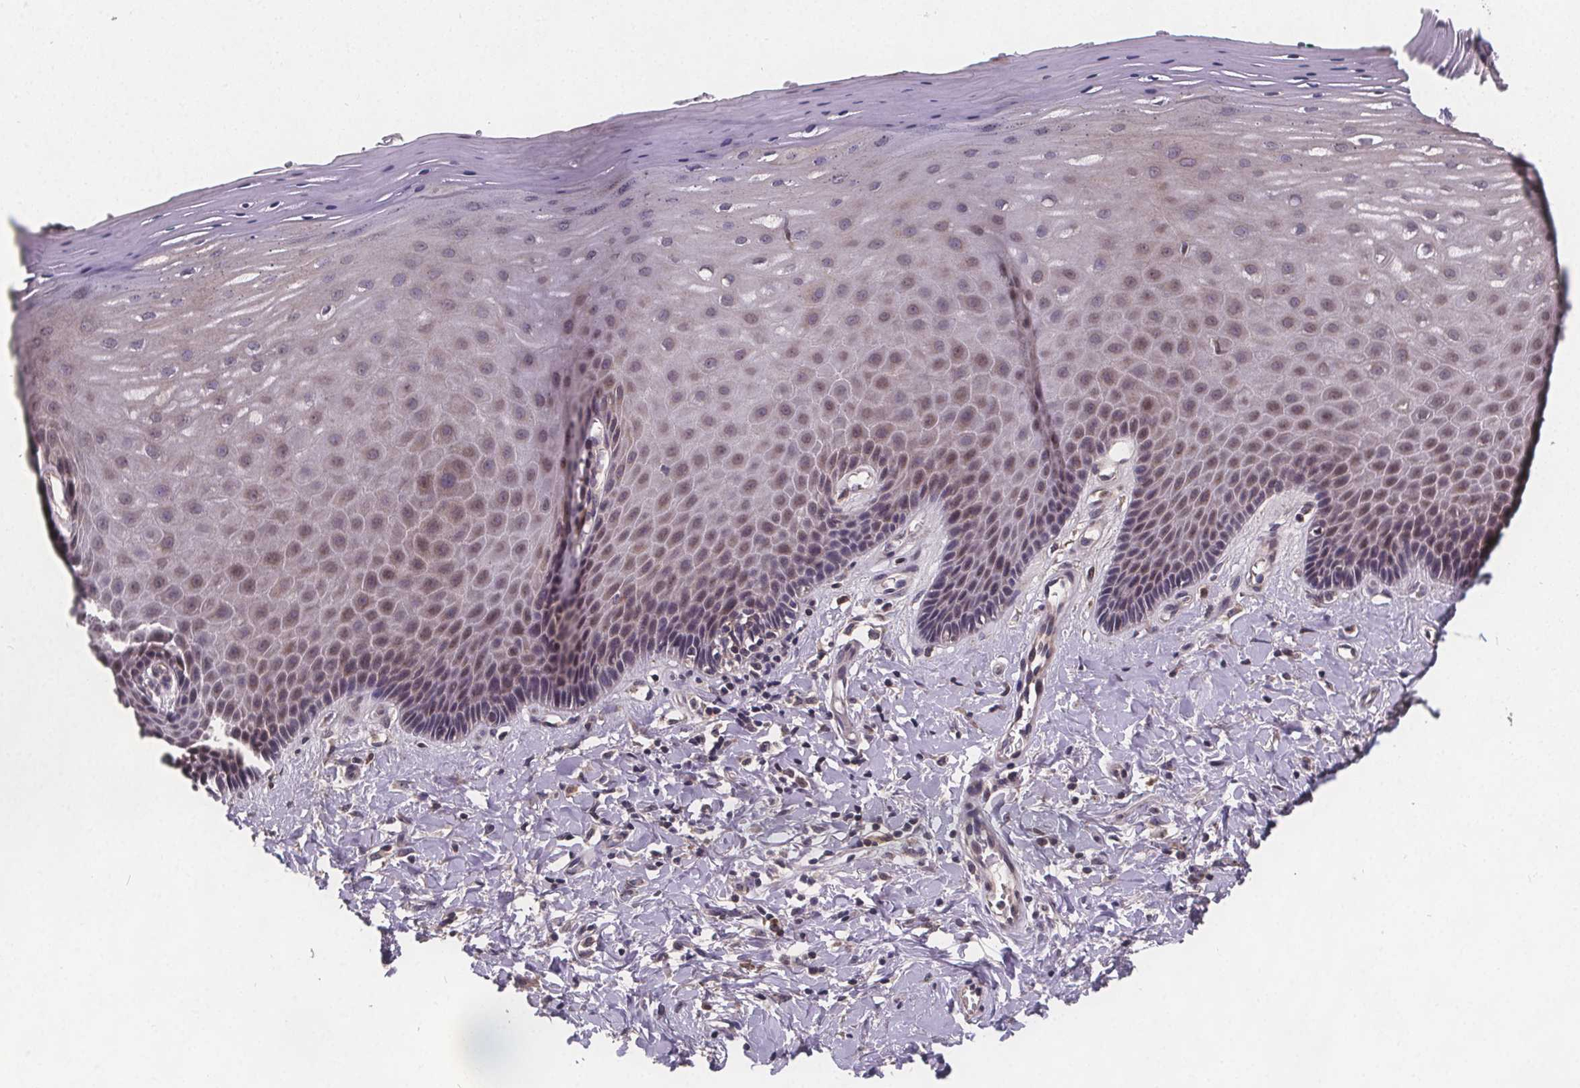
{"staining": {"intensity": "moderate", "quantity": "<25%", "location": "cytoplasmic/membranous,nuclear"}, "tissue": "vagina", "cell_type": "Squamous epithelial cells", "image_type": "normal", "snomed": [{"axis": "morphology", "description": "Normal tissue, NOS"}, {"axis": "topography", "description": "Vagina"}], "caption": "High-power microscopy captured an immunohistochemistry image of benign vagina, revealing moderate cytoplasmic/membranous,nuclear positivity in approximately <25% of squamous epithelial cells.", "gene": "USP9X", "patient": {"sex": "female", "age": 83}}